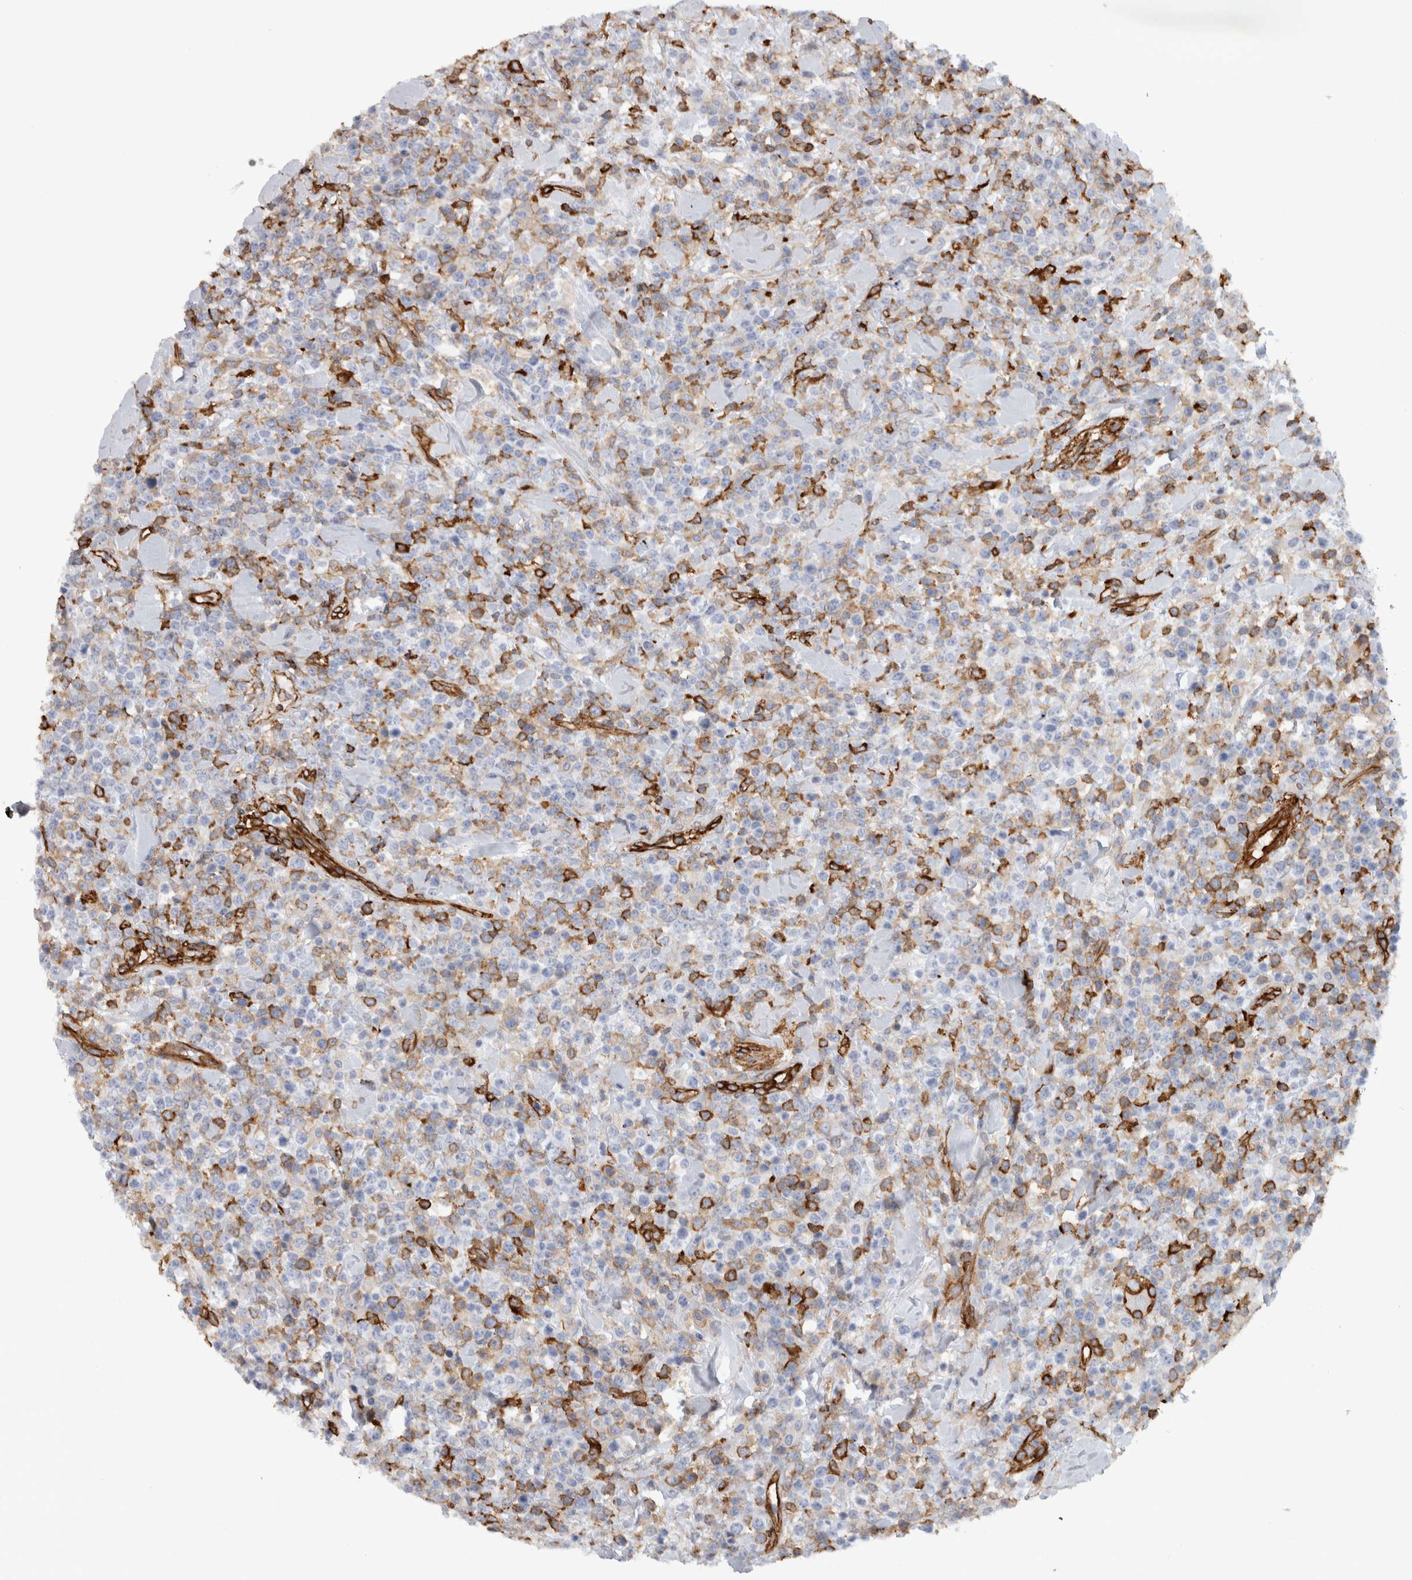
{"staining": {"intensity": "strong", "quantity": "<25%", "location": "cytoplasmic/membranous"}, "tissue": "lymphoma", "cell_type": "Tumor cells", "image_type": "cancer", "snomed": [{"axis": "morphology", "description": "Malignant lymphoma, non-Hodgkin's type, High grade"}, {"axis": "topography", "description": "Colon"}], "caption": "Immunohistochemistry staining of malignant lymphoma, non-Hodgkin's type (high-grade), which demonstrates medium levels of strong cytoplasmic/membranous expression in approximately <25% of tumor cells indicating strong cytoplasmic/membranous protein positivity. The staining was performed using DAB (brown) for protein detection and nuclei were counterstained in hematoxylin (blue).", "gene": "AHNAK", "patient": {"sex": "female", "age": 53}}